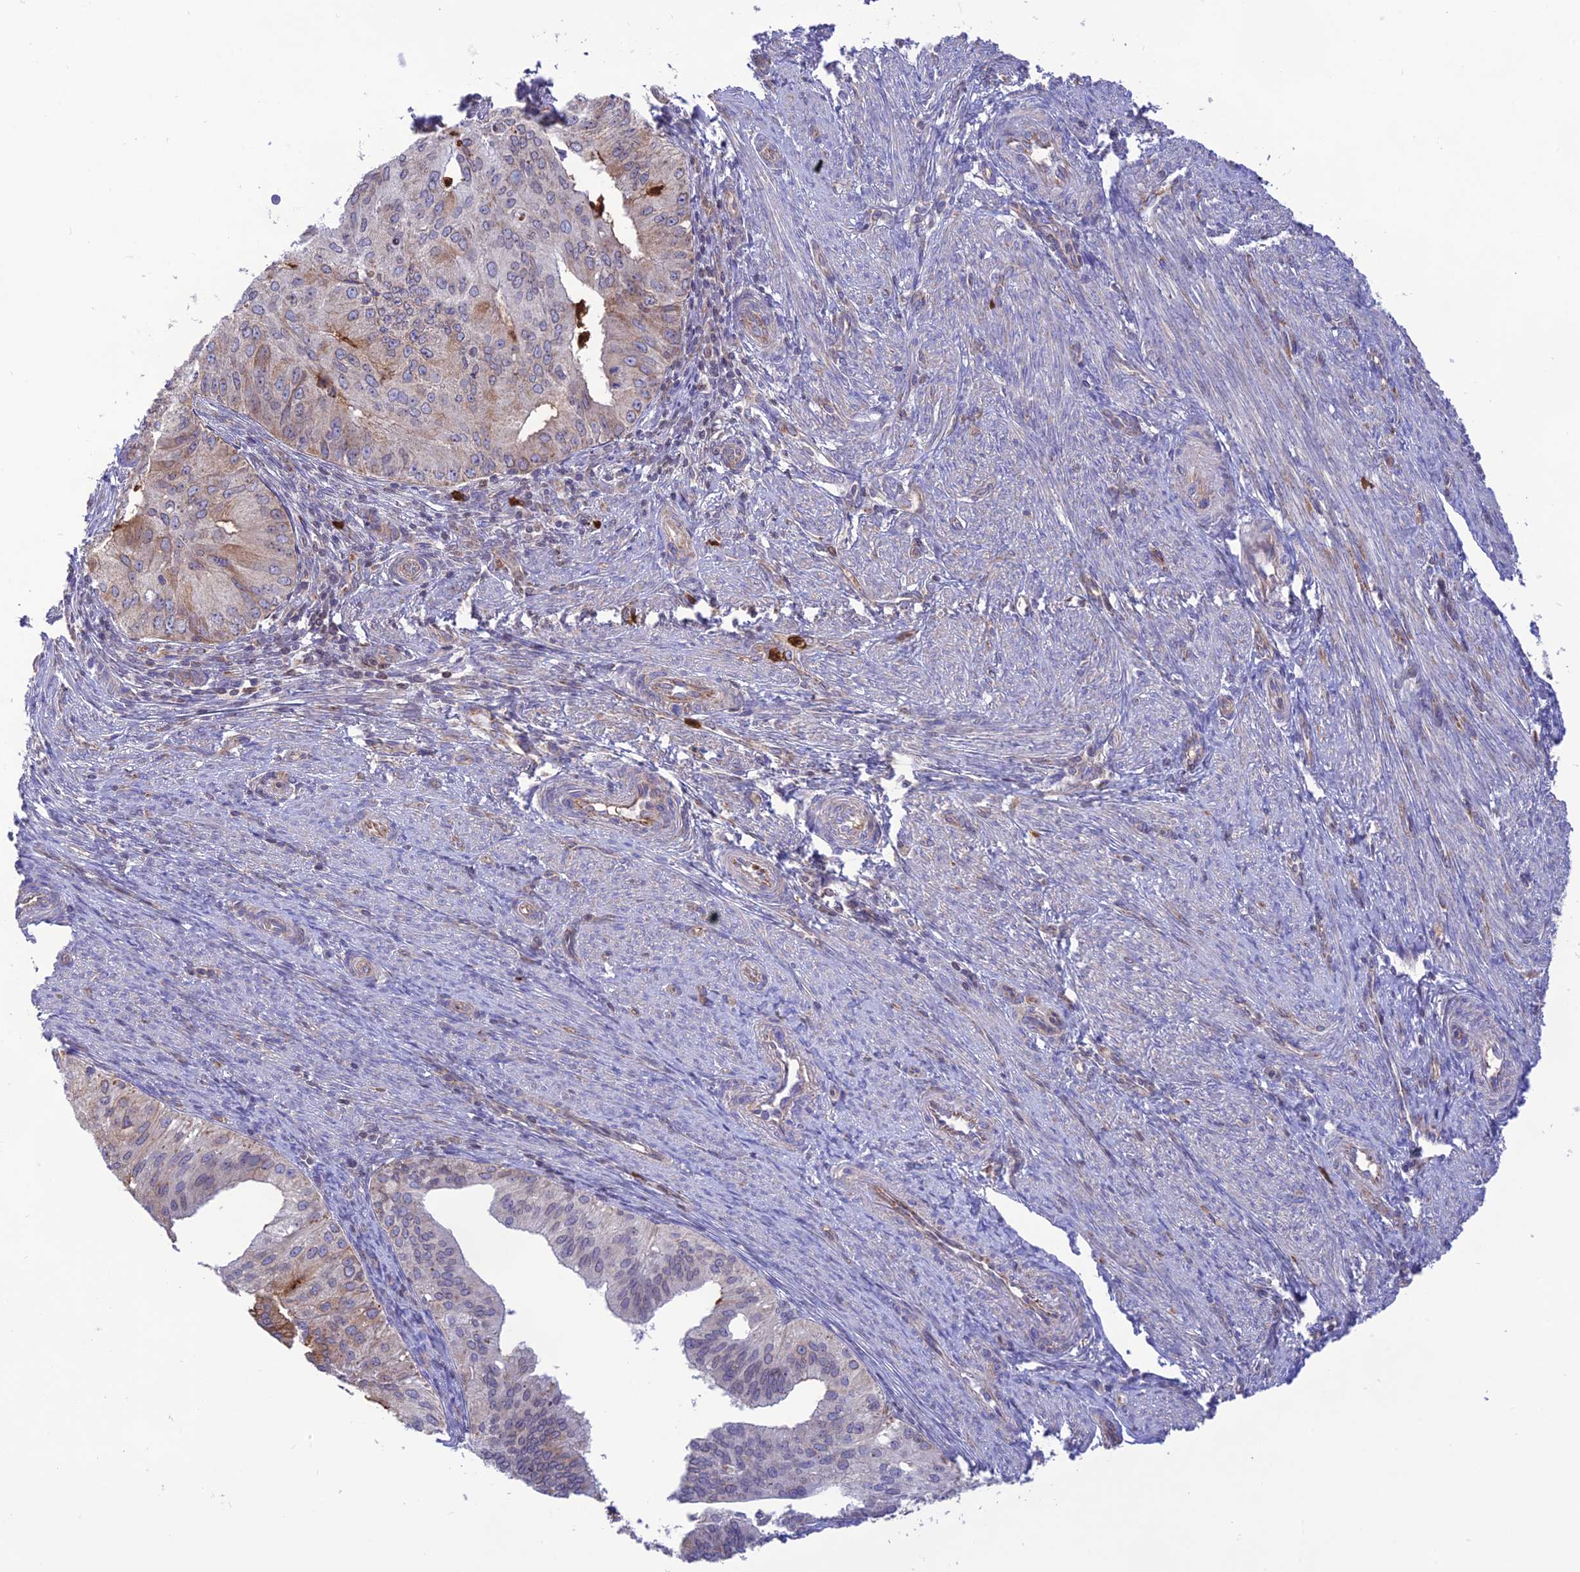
{"staining": {"intensity": "moderate", "quantity": "<25%", "location": "cytoplasmic/membranous"}, "tissue": "endometrial cancer", "cell_type": "Tumor cells", "image_type": "cancer", "snomed": [{"axis": "morphology", "description": "Adenocarcinoma, NOS"}, {"axis": "topography", "description": "Endometrium"}], "caption": "Immunohistochemical staining of adenocarcinoma (endometrial) reveals low levels of moderate cytoplasmic/membranous staining in approximately <25% of tumor cells.", "gene": "PKHD1L1", "patient": {"sex": "female", "age": 50}}